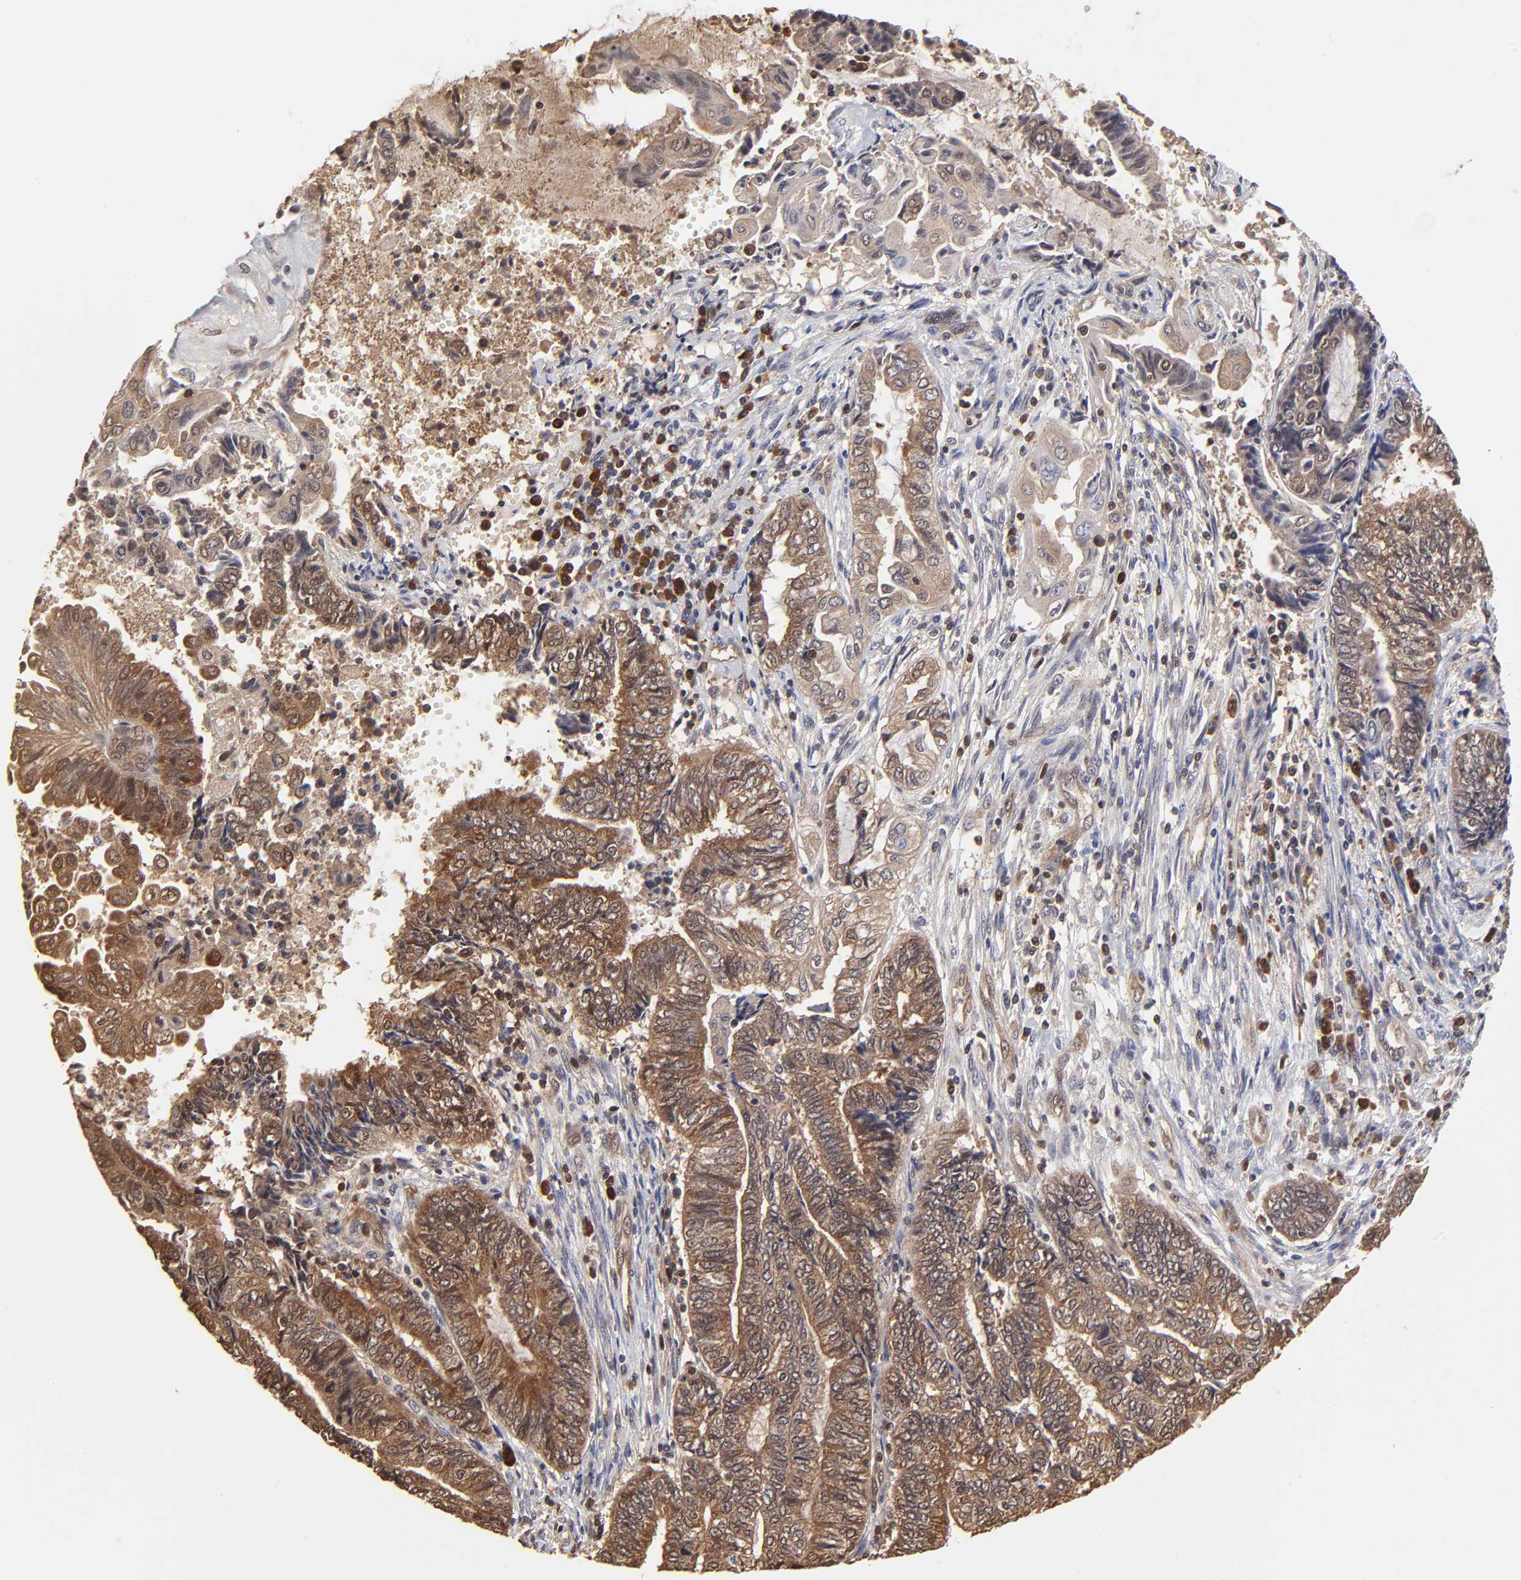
{"staining": {"intensity": "moderate", "quantity": ">75%", "location": "cytoplasmic/membranous"}, "tissue": "endometrial cancer", "cell_type": "Tumor cells", "image_type": "cancer", "snomed": [{"axis": "morphology", "description": "Adenocarcinoma, NOS"}, {"axis": "topography", "description": "Uterus"}, {"axis": "topography", "description": "Endometrium"}], "caption": "Endometrial cancer (adenocarcinoma) stained with immunohistochemistry (IHC) displays moderate cytoplasmic/membranous positivity in approximately >75% of tumor cells.", "gene": "CASP3", "patient": {"sex": "female", "age": 70}}